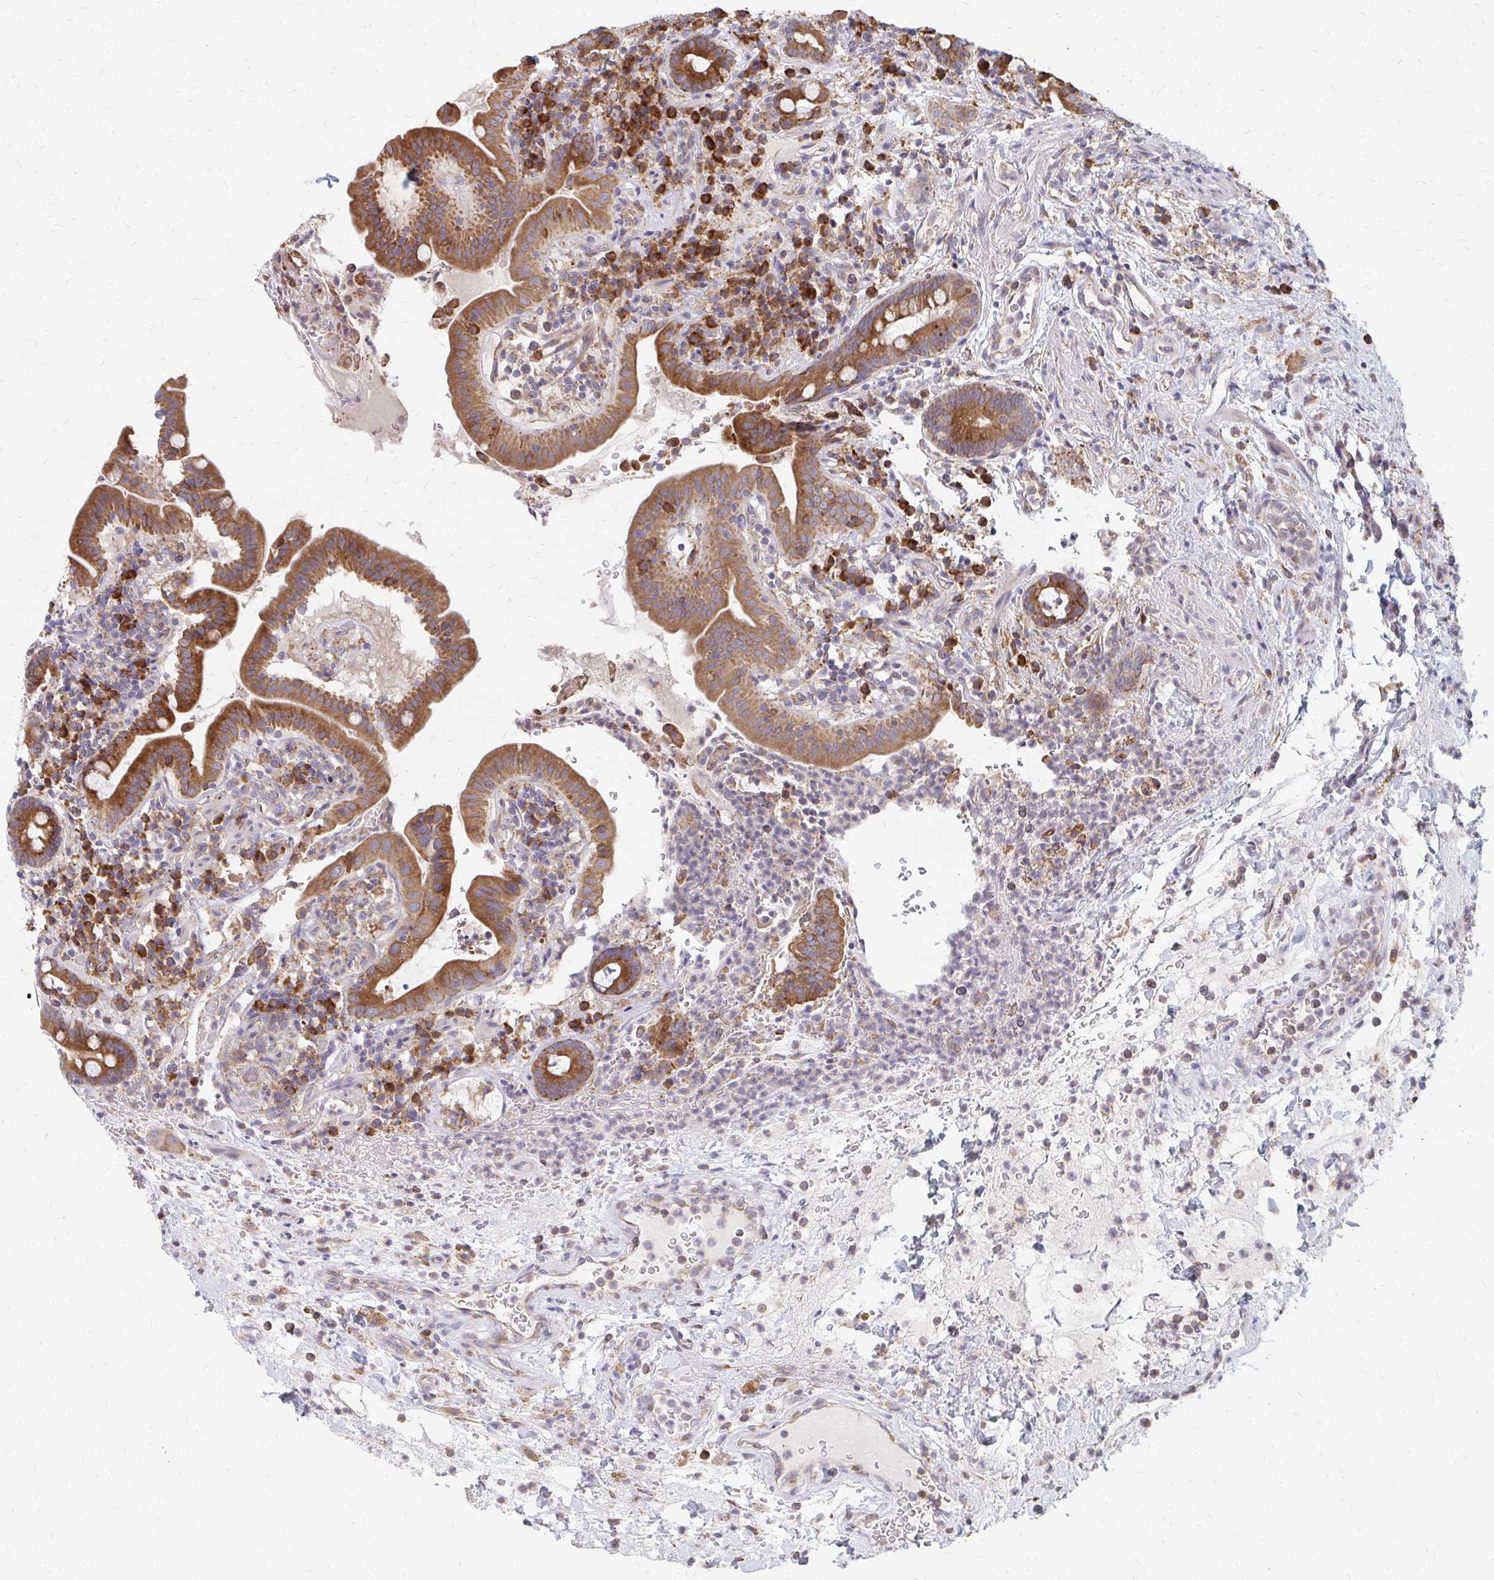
{"staining": {"intensity": "strong", "quantity": ">75%", "location": "cytoplasmic/membranous"}, "tissue": "small intestine", "cell_type": "Glandular cells", "image_type": "normal", "snomed": [{"axis": "morphology", "description": "Normal tissue, NOS"}, {"axis": "topography", "description": "Small intestine"}], "caption": "This photomicrograph displays benign small intestine stained with IHC to label a protein in brown. The cytoplasmic/membranous of glandular cells show strong positivity for the protein. Nuclei are counter-stained blue.", "gene": "PPP1R13L", "patient": {"sex": "male", "age": 26}}